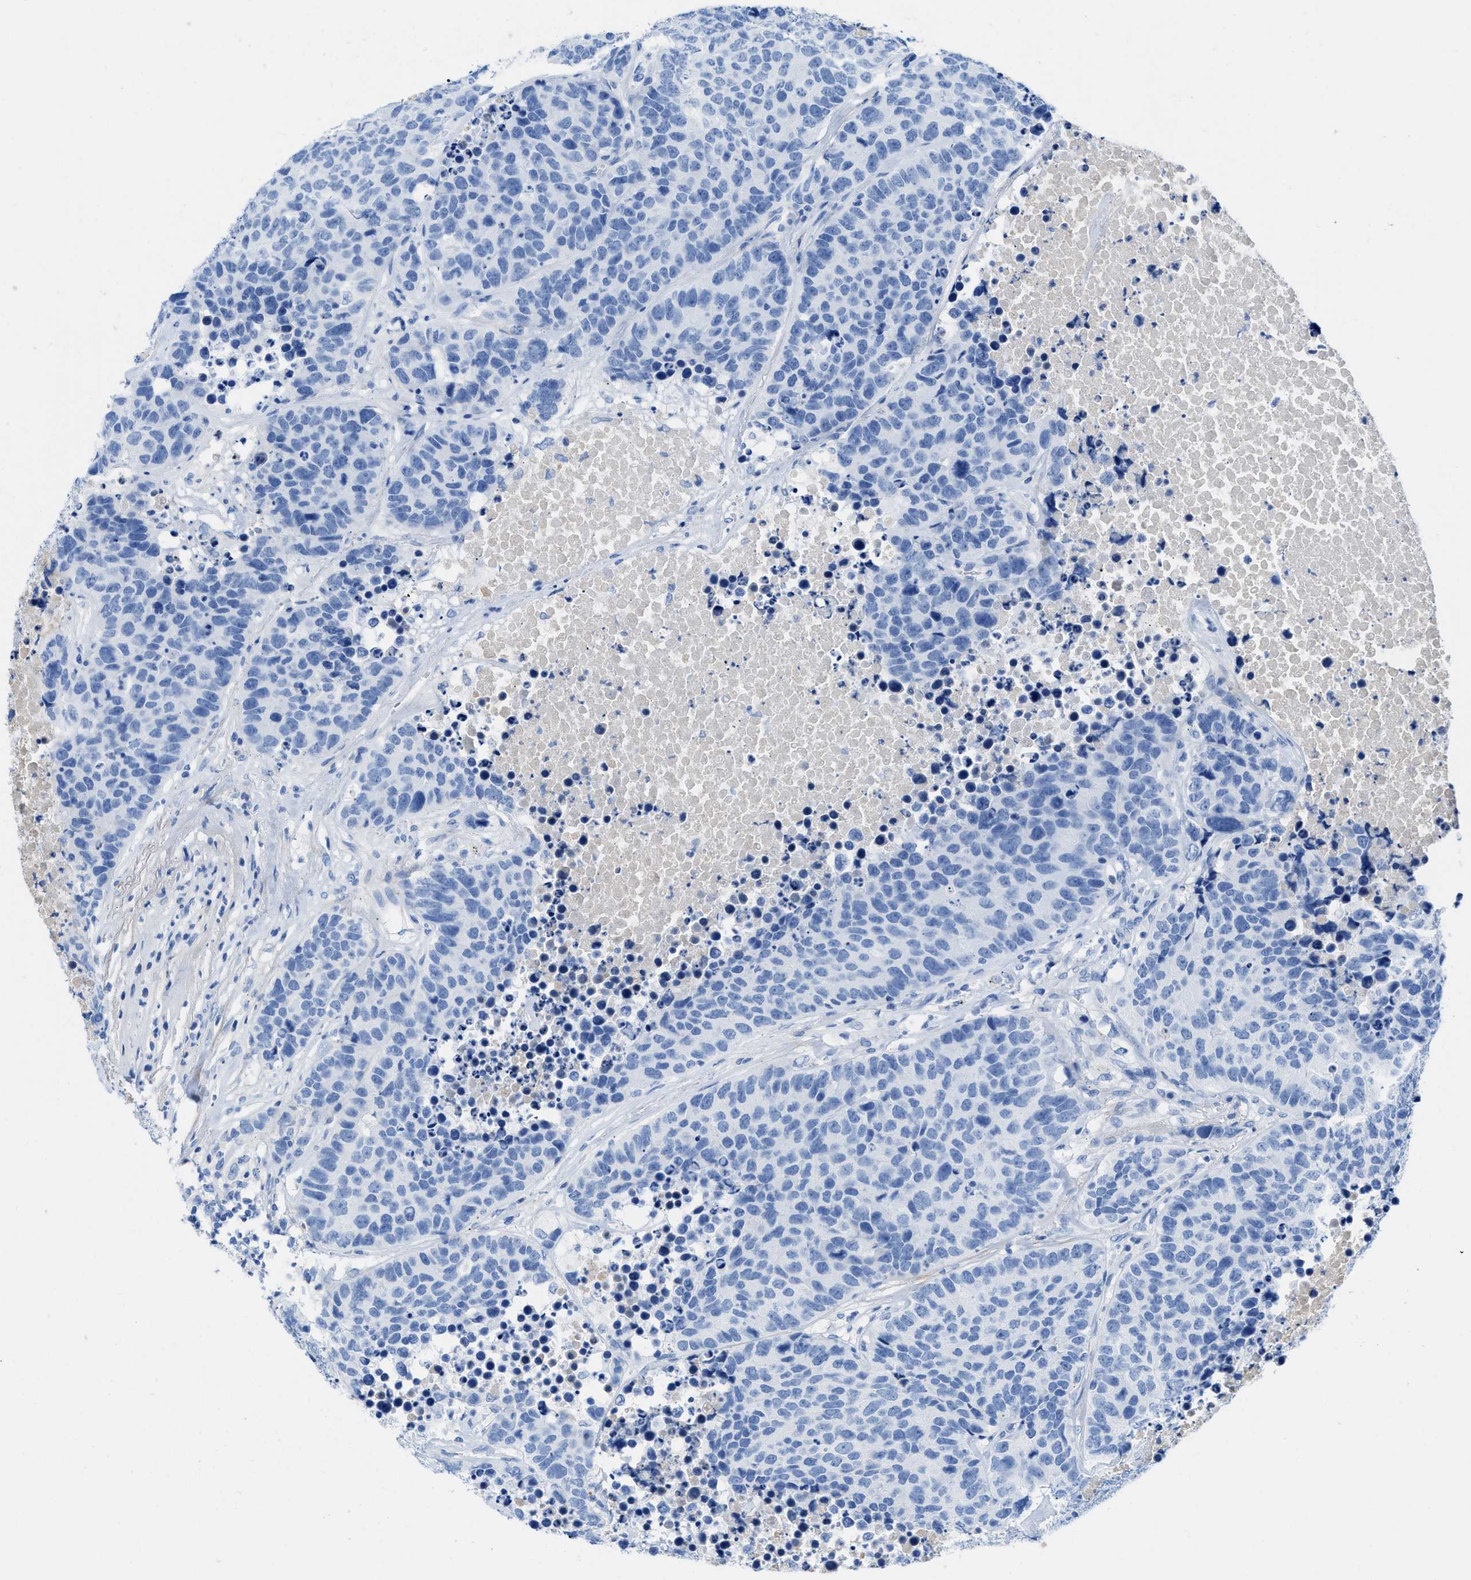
{"staining": {"intensity": "negative", "quantity": "none", "location": "none"}, "tissue": "carcinoid", "cell_type": "Tumor cells", "image_type": "cancer", "snomed": [{"axis": "morphology", "description": "Carcinoid, malignant, NOS"}, {"axis": "topography", "description": "Lung"}], "caption": "Immunohistochemistry (IHC) histopathology image of malignant carcinoid stained for a protein (brown), which reveals no staining in tumor cells.", "gene": "COL3A1", "patient": {"sex": "male", "age": 60}}